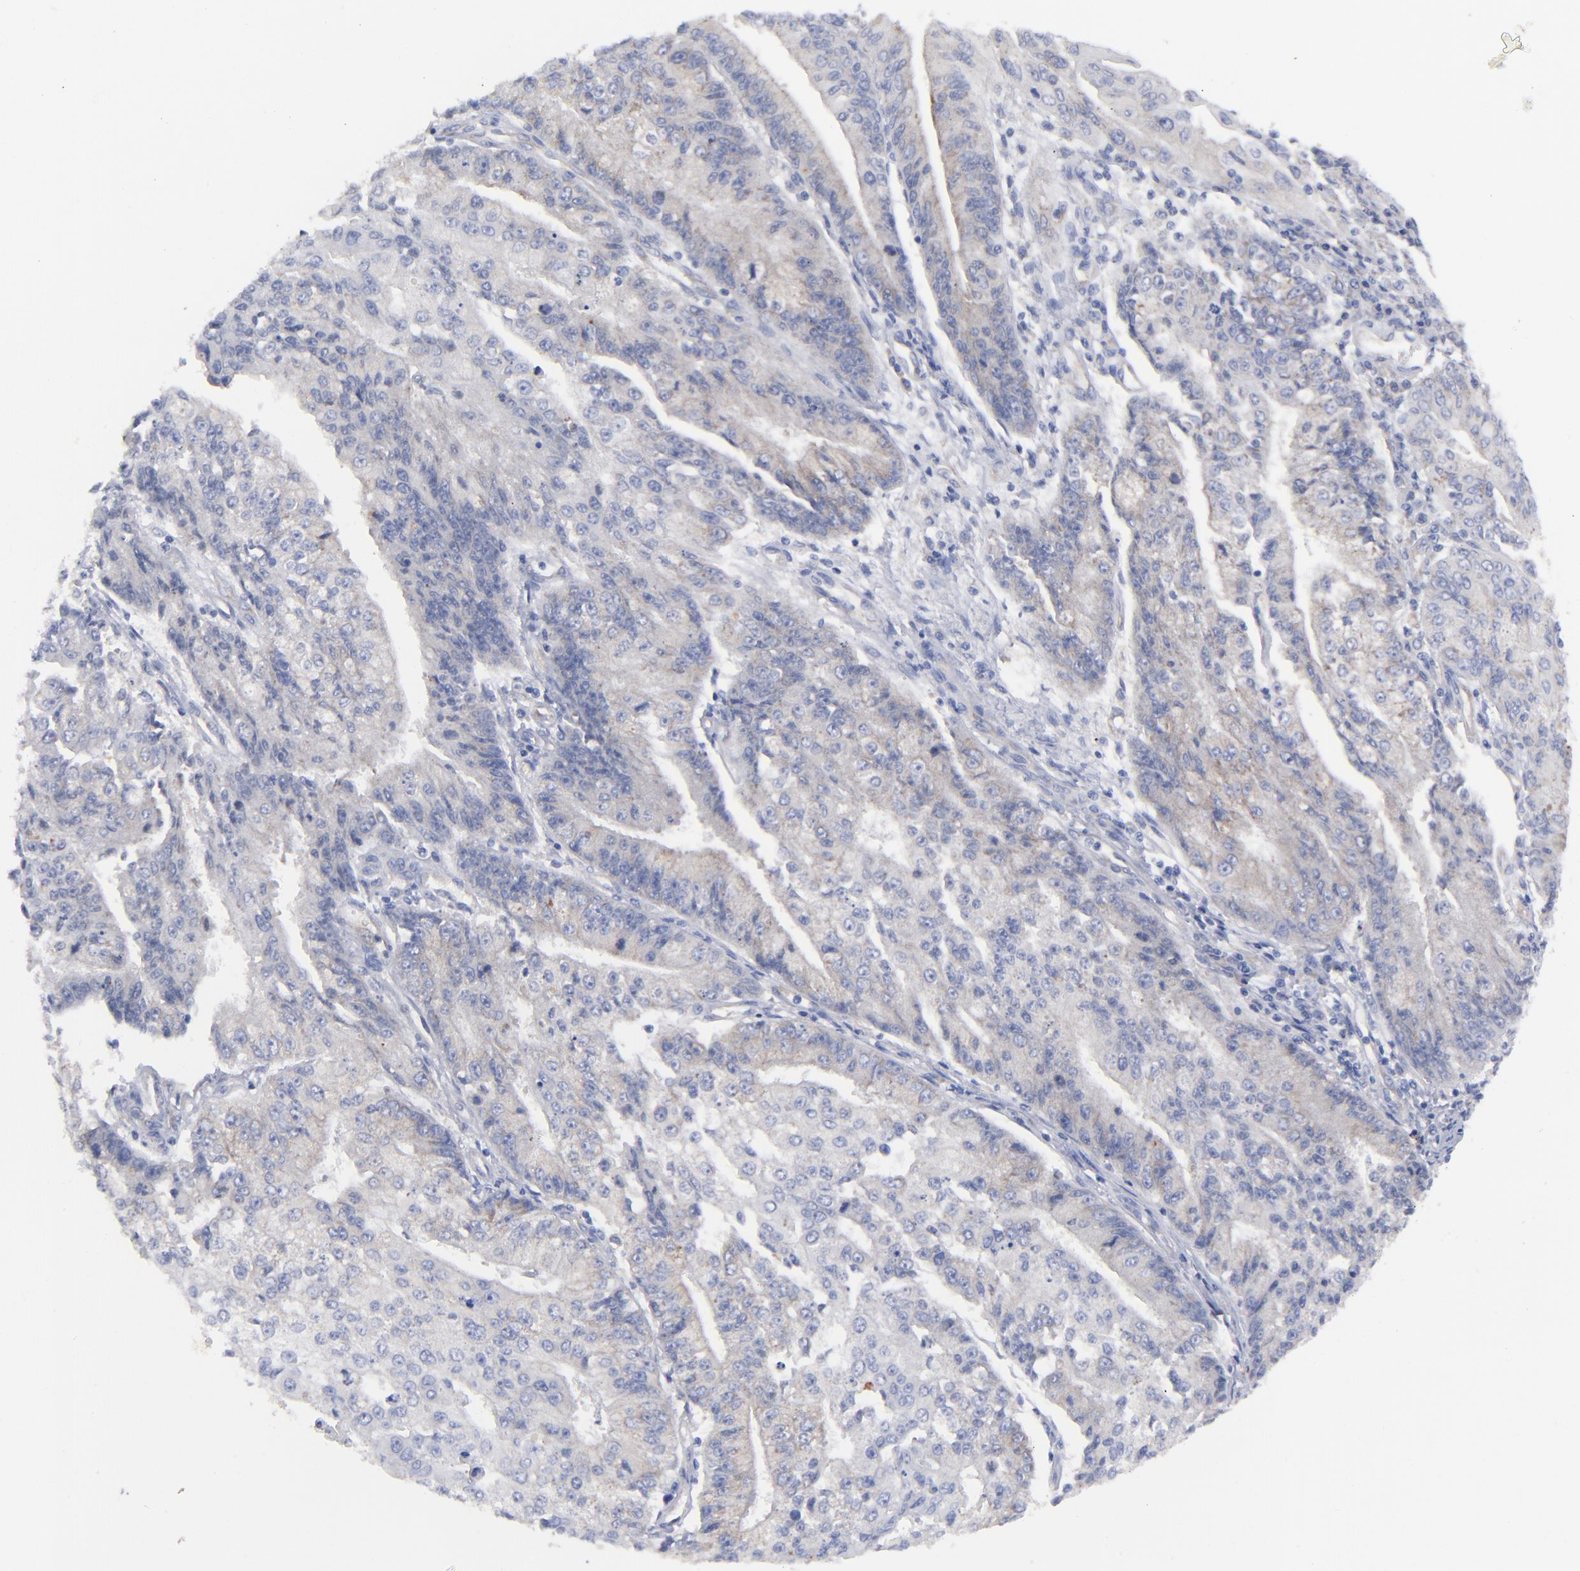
{"staining": {"intensity": "moderate", "quantity": "25%-75%", "location": "cytoplasmic/membranous"}, "tissue": "endometrial cancer", "cell_type": "Tumor cells", "image_type": "cancer", "snomed": [{"axis": "morphology", "description": "Adenocarcinoma, NOS"}, {"axis": "topography", "description": "Endometrium"}], "caption": "Immunohistochemistry histopathology image of neoplastic tissue: human endometrial cancer stained using immunohistochemistry (IHC) exhibits medium levels of moderate protein expression localized specifically in the cytoplasmic/membranous of tumor cells, appearing as a cytoplasmic/membranous brown color.", "gene": "EIF2AK2", "patient": {"sex": "female", "age": 75}}